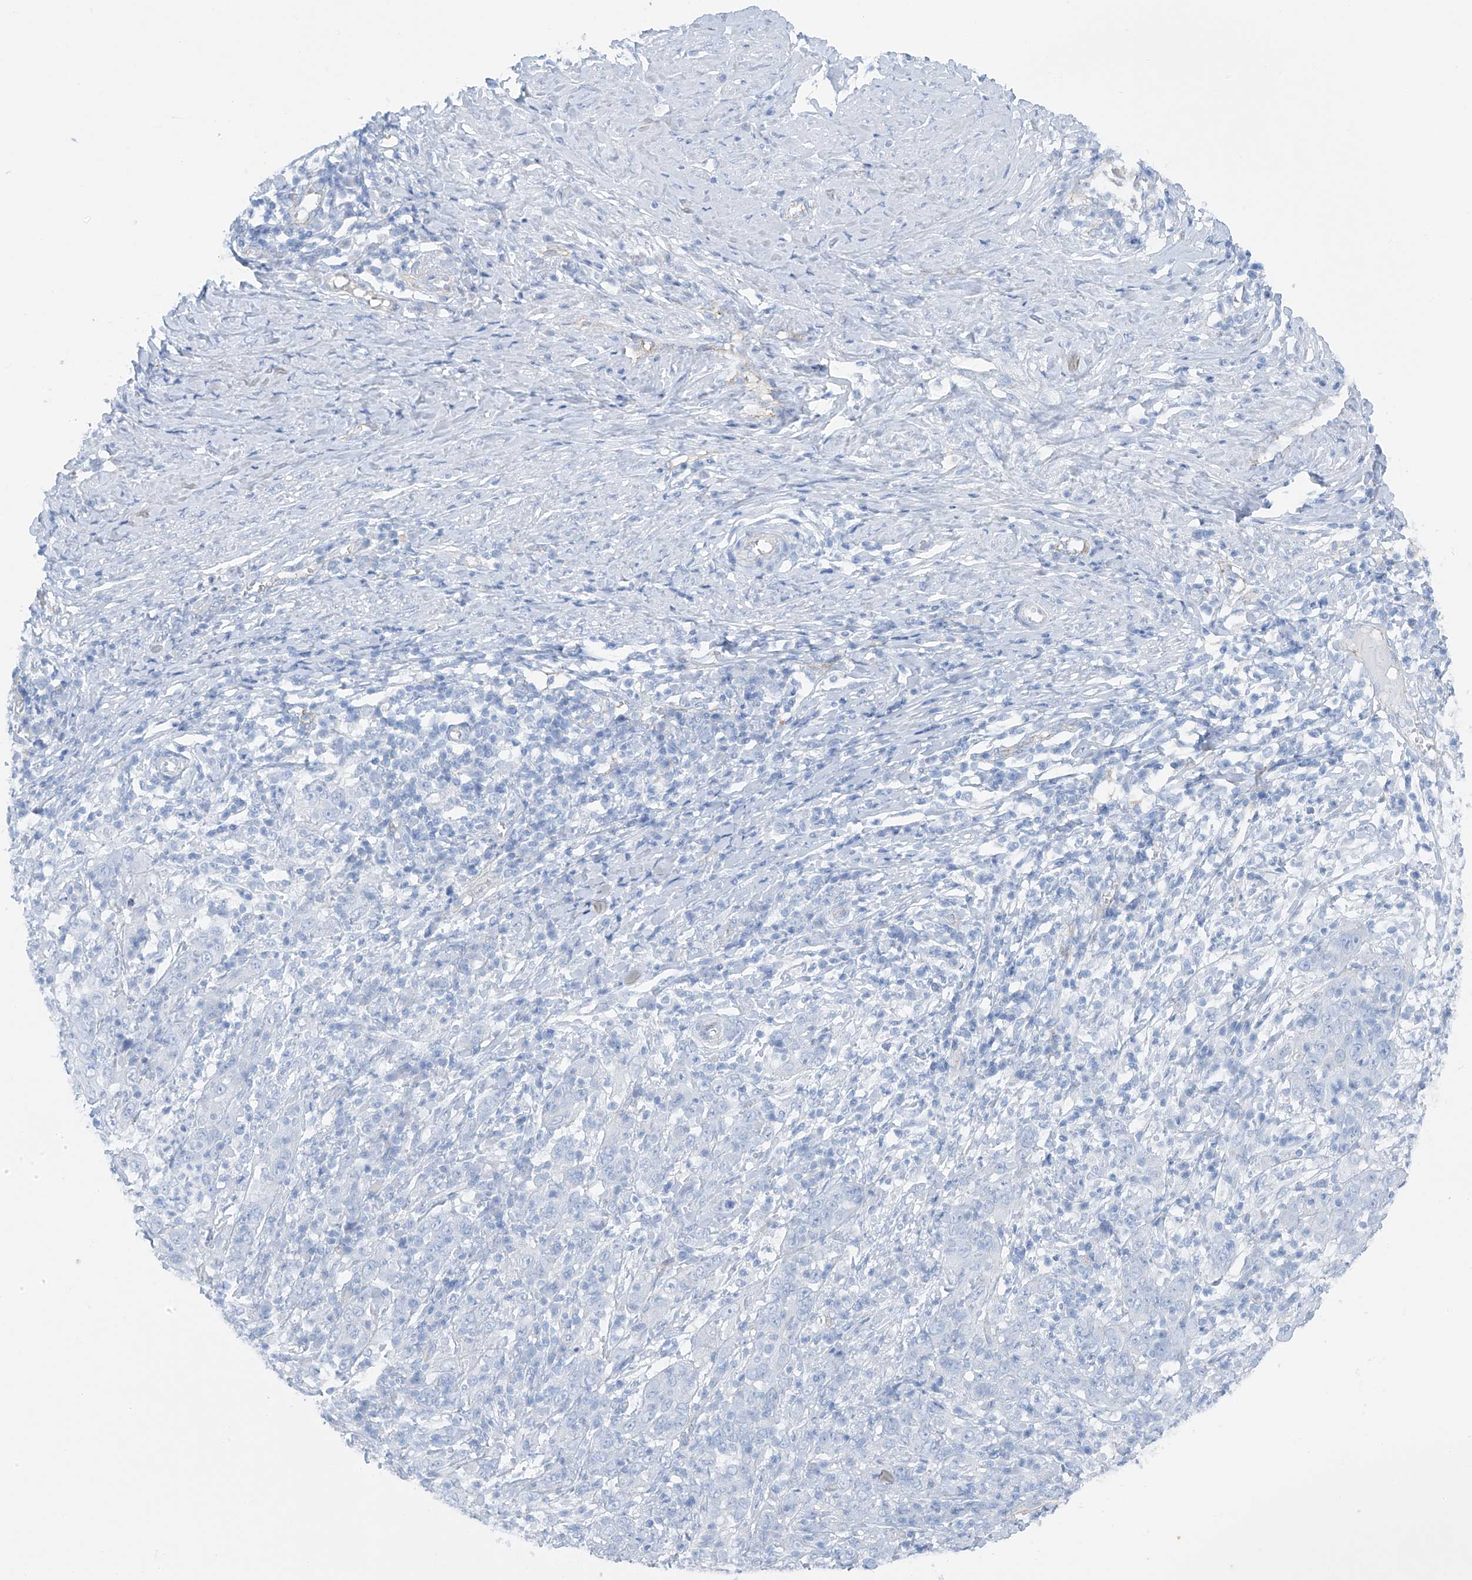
{"staining": {"intensity": "negative", "quantity": "none", "location": "none"}, "tissue": "cervical cancer", "cell_type": "Tumor cells", "image_type": "cancer", "snomed": [{"axis": "morphology", "description": "Squamous cell carcinoma, NOS"}, {"axis": "topography", "description": "Cervix"}], "caption": "Immunohistochemical staining of human squamous cell carcinoma (cervical) exhibits no significant expression in tumor cells.", "gene": "MAGI1", "patient": {"sex": "female", "age": 46}}